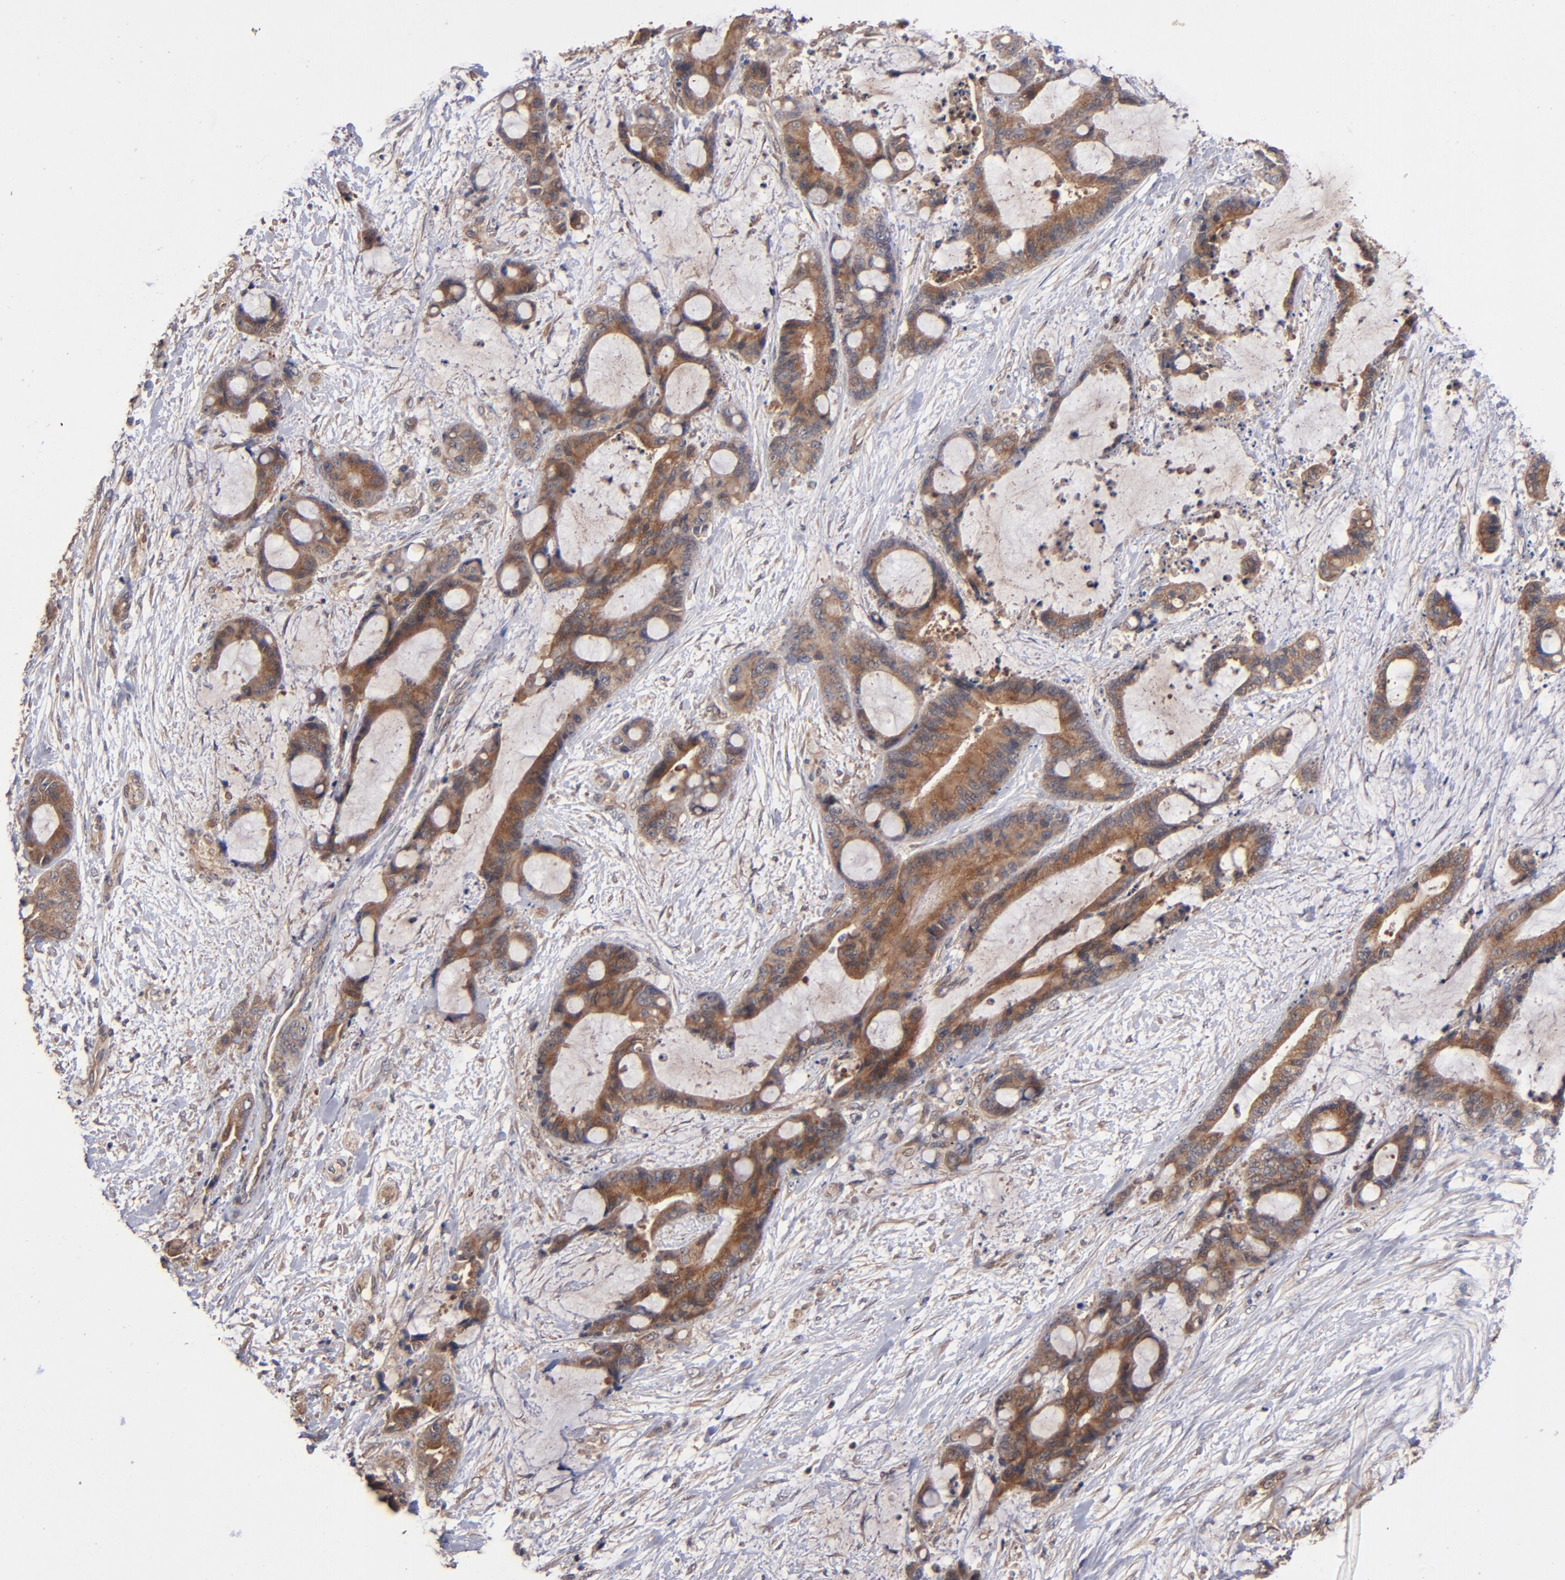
{"staining": {"intensity": "strong", "quantity": ">75%", "location": "cytoplasmic/membranous"}, "tissue": "liver cancer", "cell_type": "Tumor cells", "image_type": "cancer", "snomed": [{"axis": "morphology", "description": "Cholangiocarcinoma"}, {"axis": "topography", "description": "Liver"}], "caption": "Immunohistochemistry (IHC) of cholangiocarcinoma (liver) displays high levels of strong cytoplasmic/membranous positivity in about >75% of tumor cells.", "gene": "BDKRB1", "patient": {"sex": "female", "age": 73}}